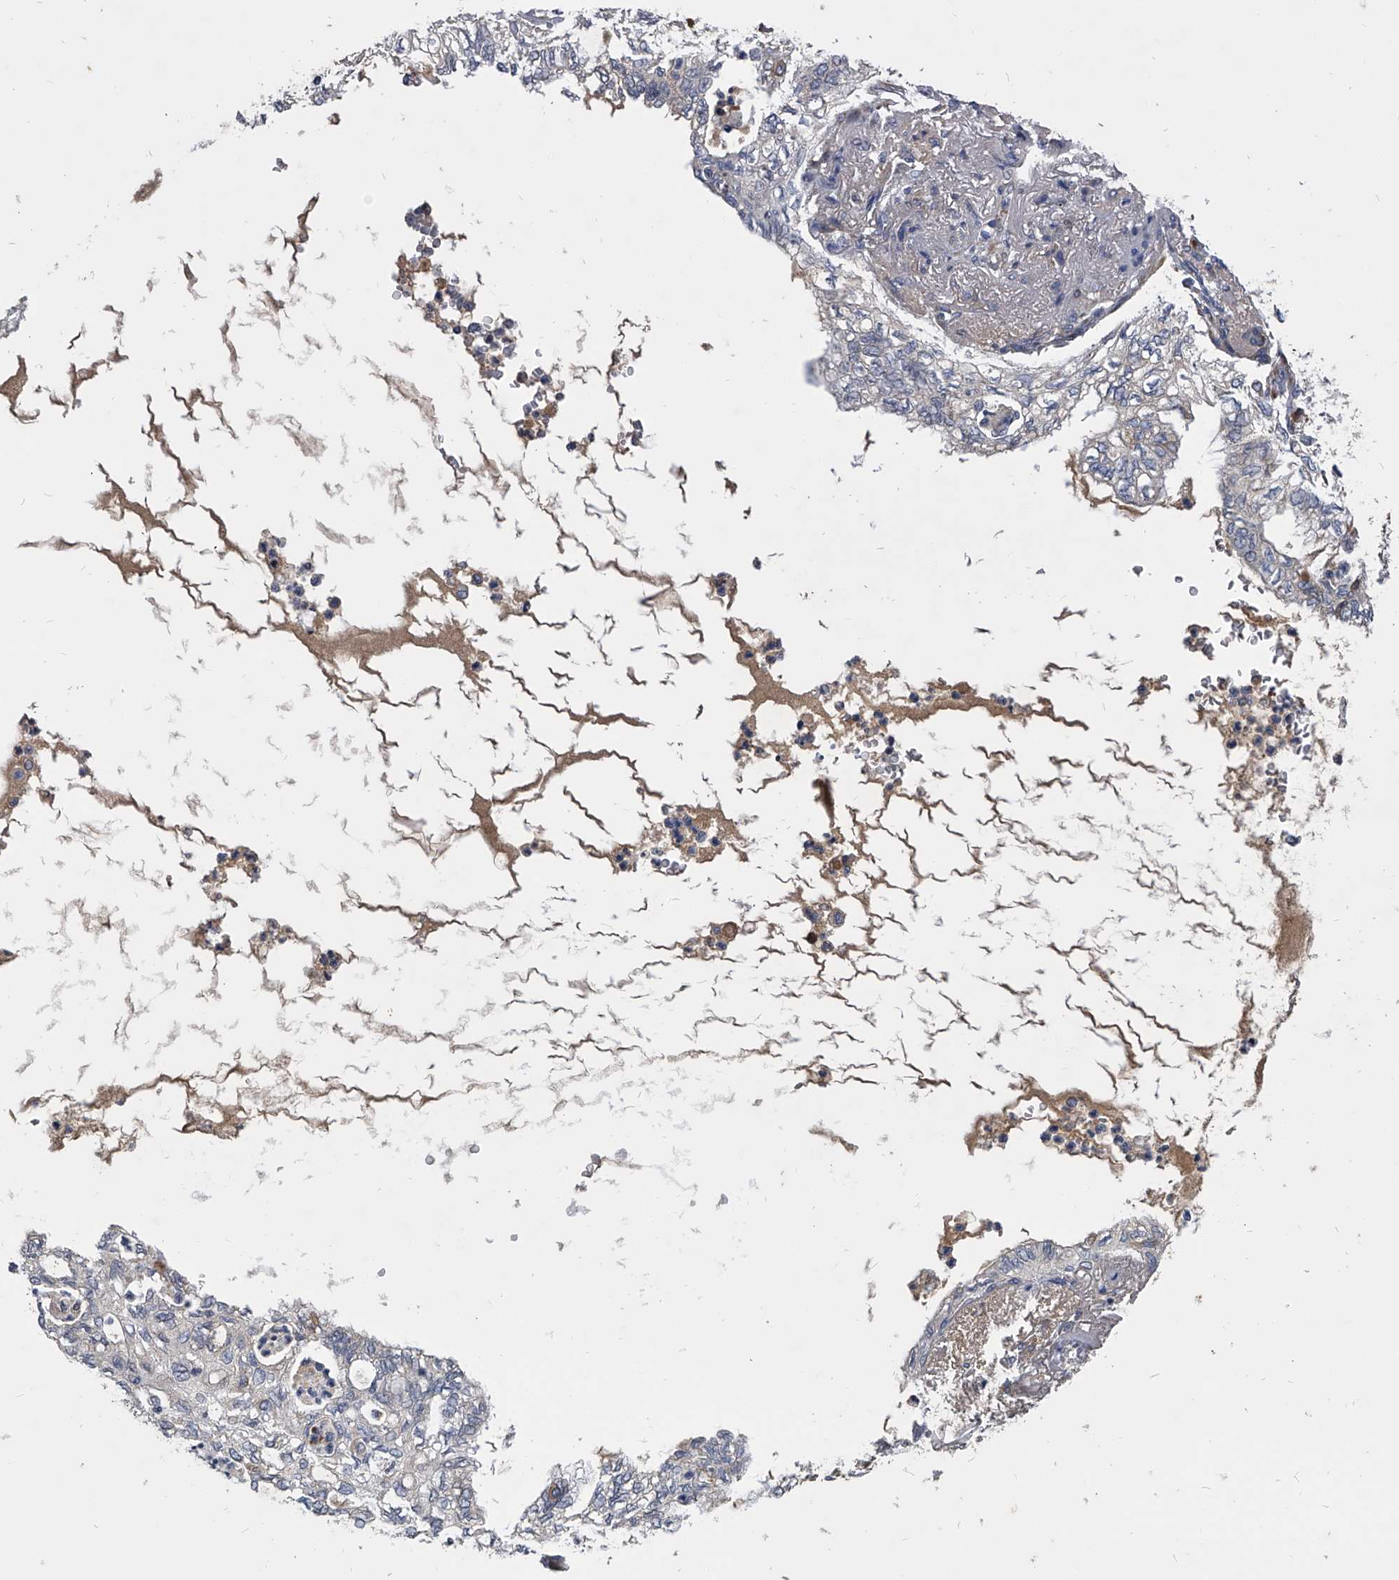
{"staining": {"intensity": "negative", "quantity": "none", "location": "none"}, "tissue": "lung cancer", "cell_type": "Tumor cells", "image_type": "cancer", "snomed": [{"axis": "morphology", "description": "Adenocarcinoma, NOS"}, {"axis": "topography", "description": "Lung"}], "caption": "Tumor cells are negative for brown protein staining in lung cancer. (Brightfield microscopy of DAB immunohistochemistry at high magnification).", "gene": "CCR4", "patient": {"sex": "female", "age": 70}}